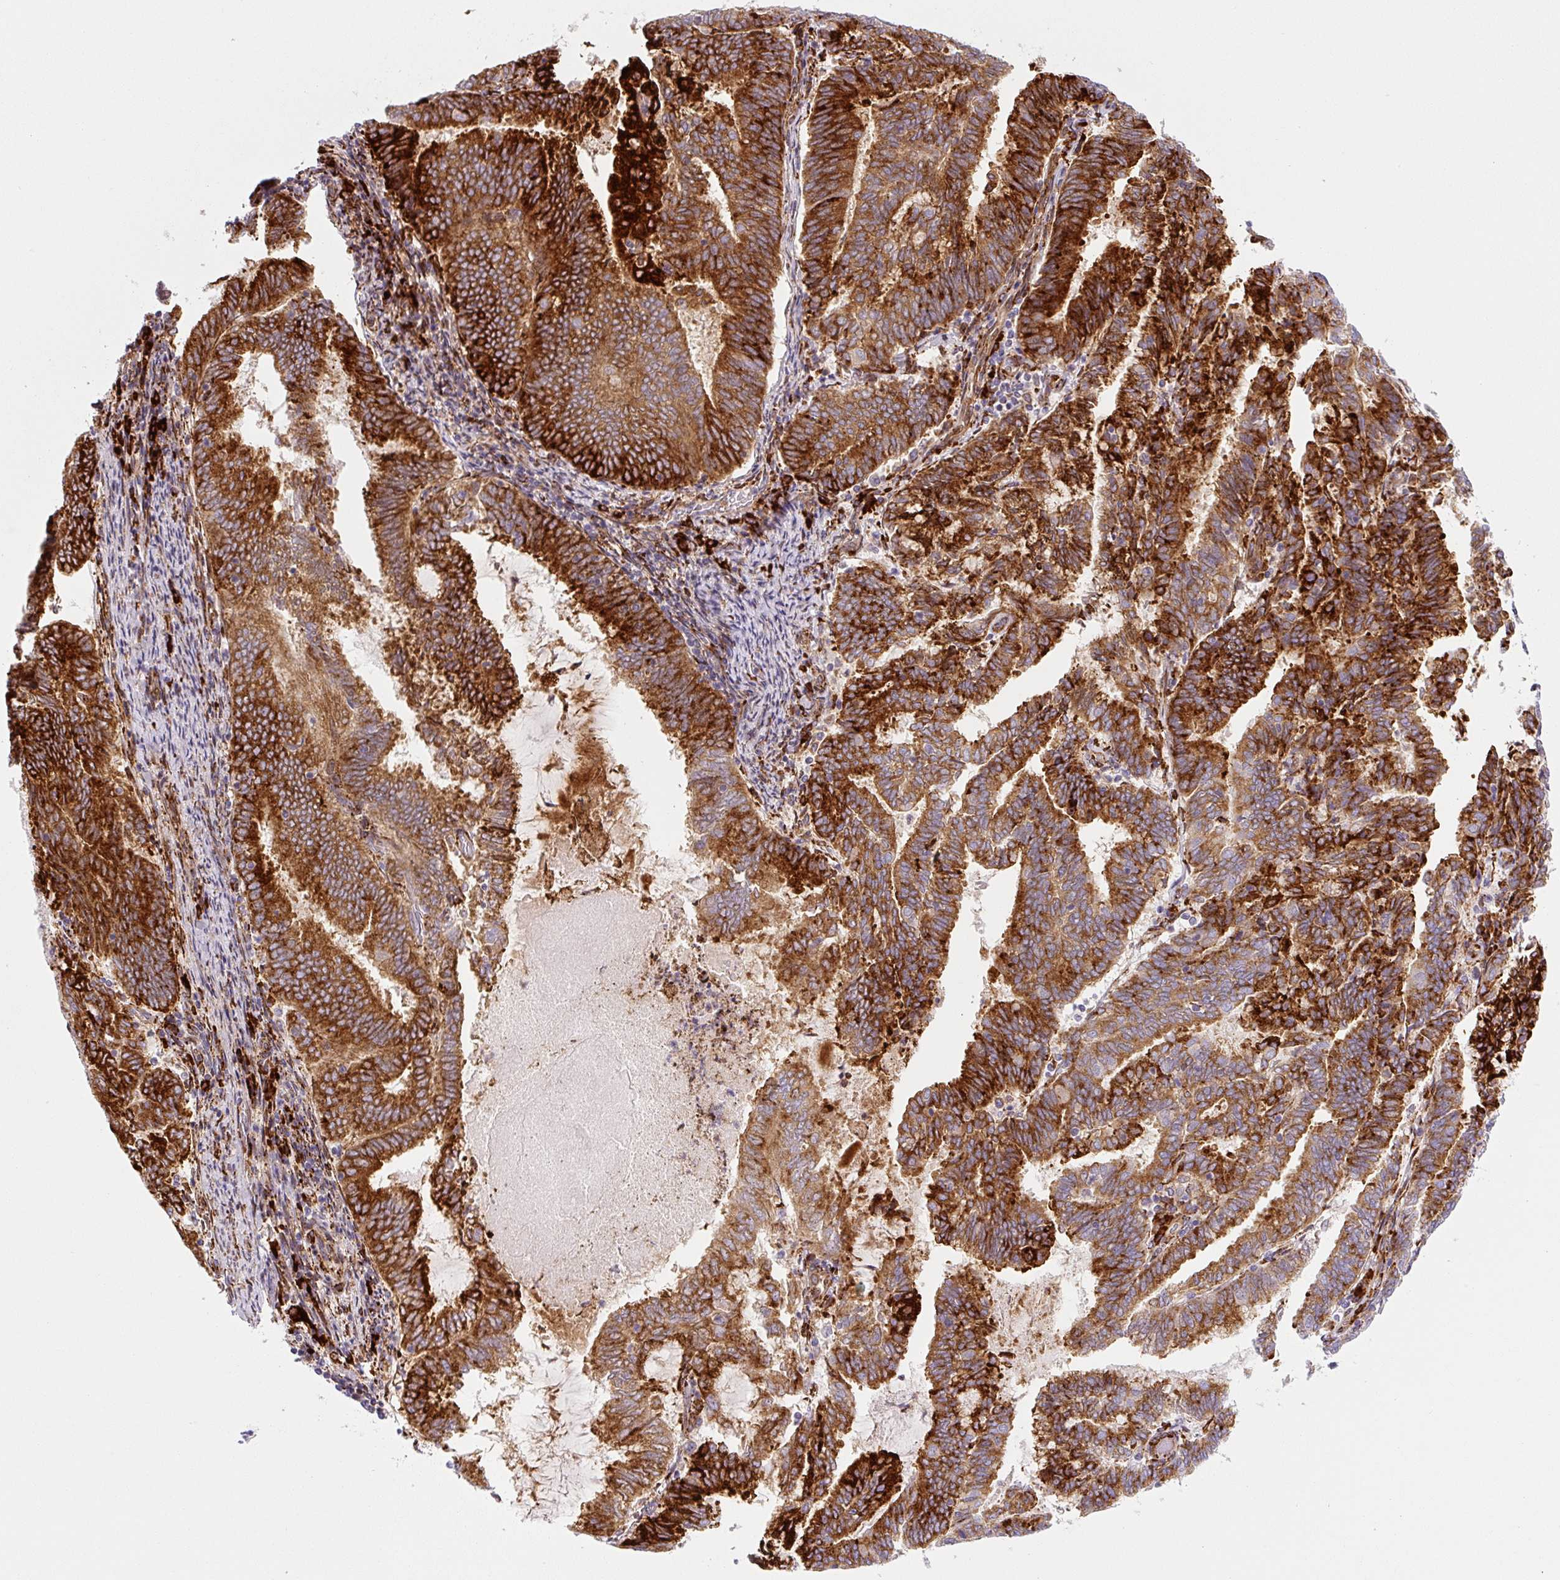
{"staining": {"intensity": "strong", "quantity": ">75%", "location": "cytoplasmic/membranous"}, "tissue": "endometrial cancer", "cell_type": "Tumor cells", "image_type": "cancer", "snomed": [{"axis": "morphology", "description": "Adenocarcinoma, NOS"}, {"axis": "topography", "description": "Endometrium"}], "caption": "Immunohistochemistry (IHC) of endometrial adenocarcinoma displays high levels of strong cytoplasmic/membranous expression in about >75% of tumor cells. (DAB (3,3'-diaminobenzidine) = brown stain, brightfield microscopy at high magnification).", "gene": "DISP3", "patient": {"sex": "female", "age": 80}}